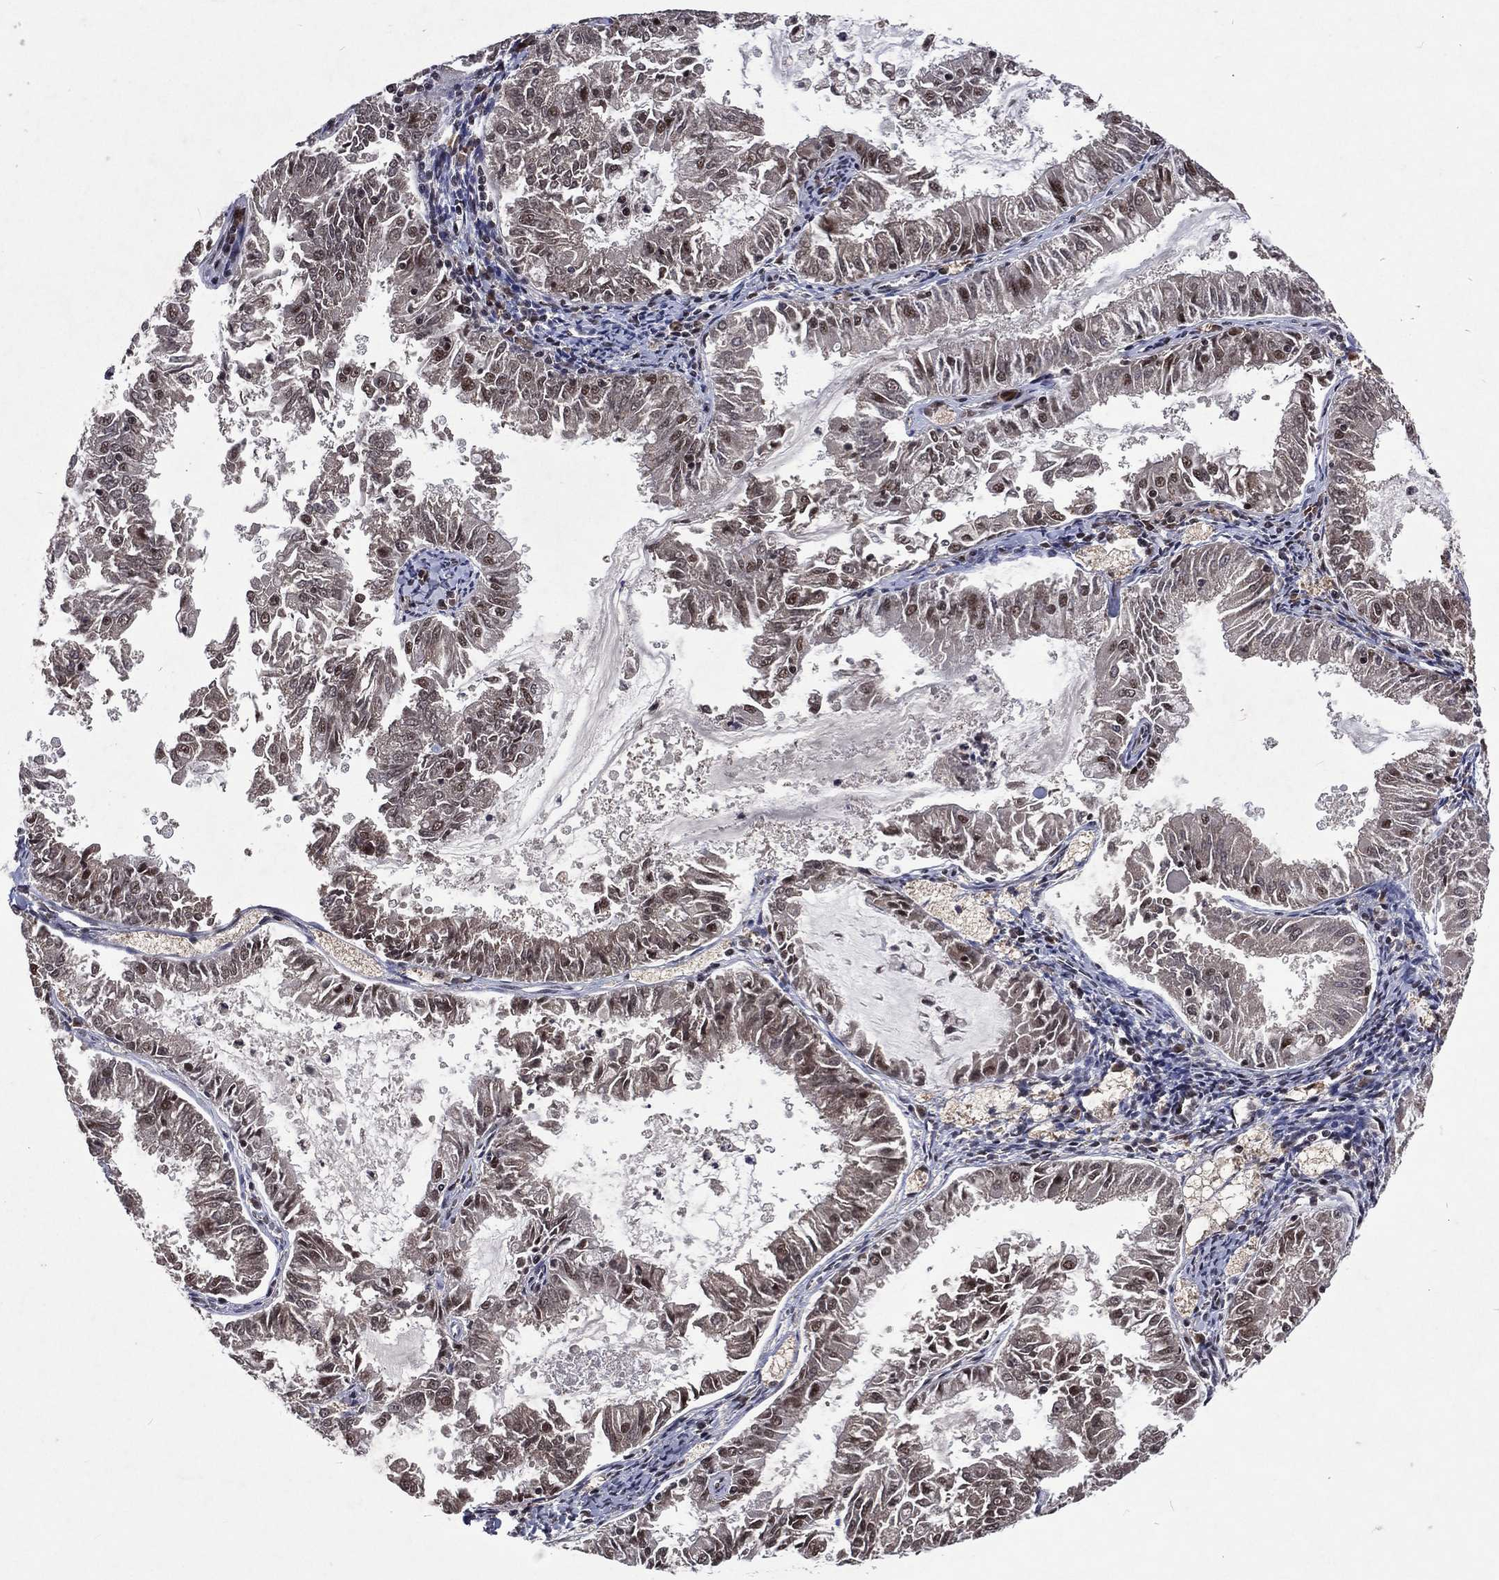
{"staining": {"intensity": "weak", "quantity": "25%-75%", "location": "nuclear"}, "tissue": "endometrial cancer", "cell_type": "Tumor cells", "image_type": "cancer", "snomed": [{"axis": "morphology", "description": "Adenocarcinoma, NOS"}, {"axis": "topography", "description": "Endometrium"}], "caption": "Immunohistochemistry (IHC) photomicrograph of neoplastic tissue: human endometrial adenocarcinoma stained using IHC reveals low levels of weak protein expression localized specifically in the nuclear of tumor cells, appearing as a nuclear brown color.", "gene": "DMAP1", "patient": {"sex": "female", "age": 57}}